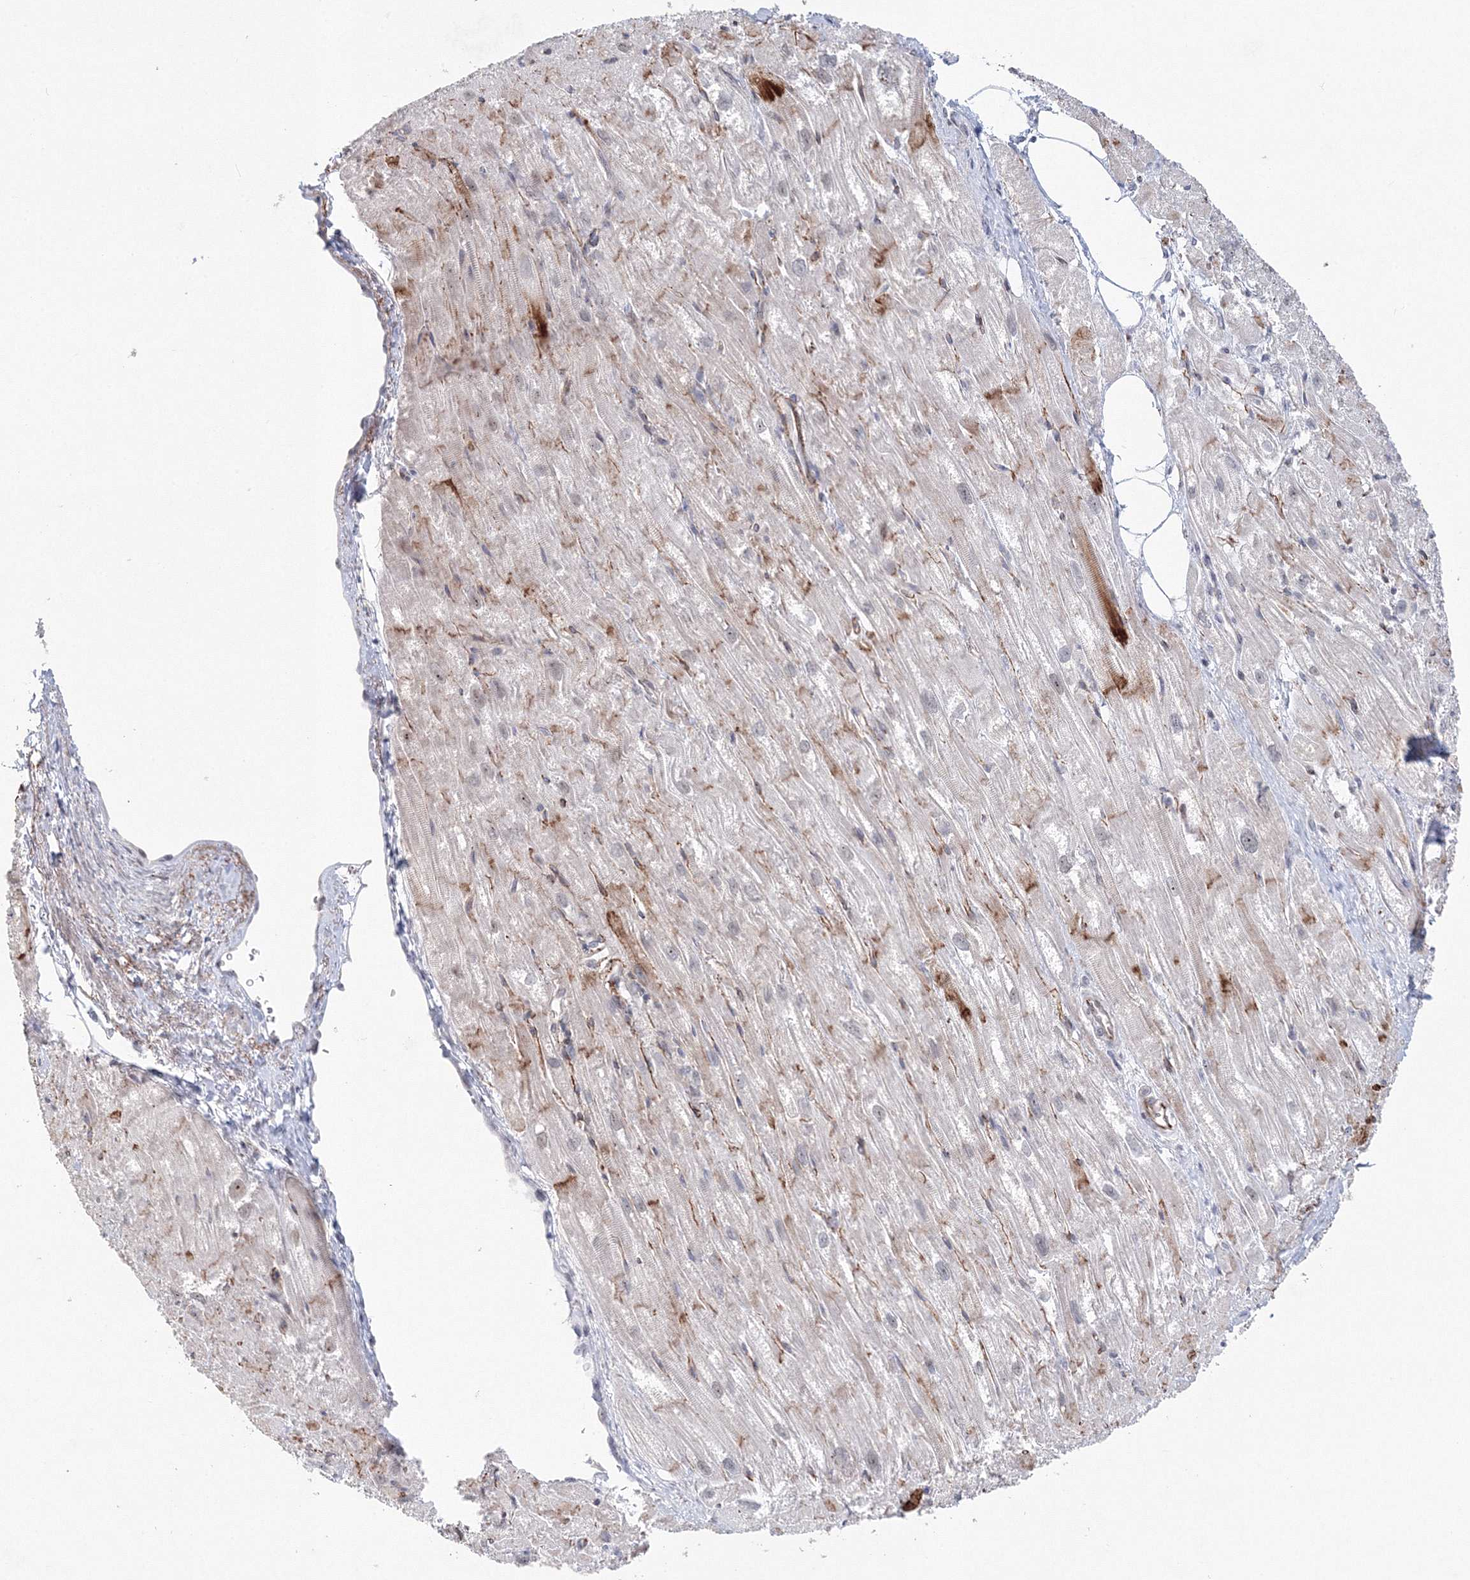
{"staining": {"intensity": "moderate", "quantity": "<25%", "location": "cytoplasmic/membranous"}, "tissue": "heart muscle", "cell_type": "Cardiomyocytes", "image_type": "normal", "snomed": [{"axis": "morphology", "description": "Normal tissue, NOS"}, {"axis": "topography", "description": "Heart"}], "caption": "Cardiomyocytes exhibit low levels of moderate cytoplasmic/membranous expression in about <25% of cells in unremarkable human heart muscle.", "gene": "SIRT7", "patient": {"sex": "male", "age": 50}}